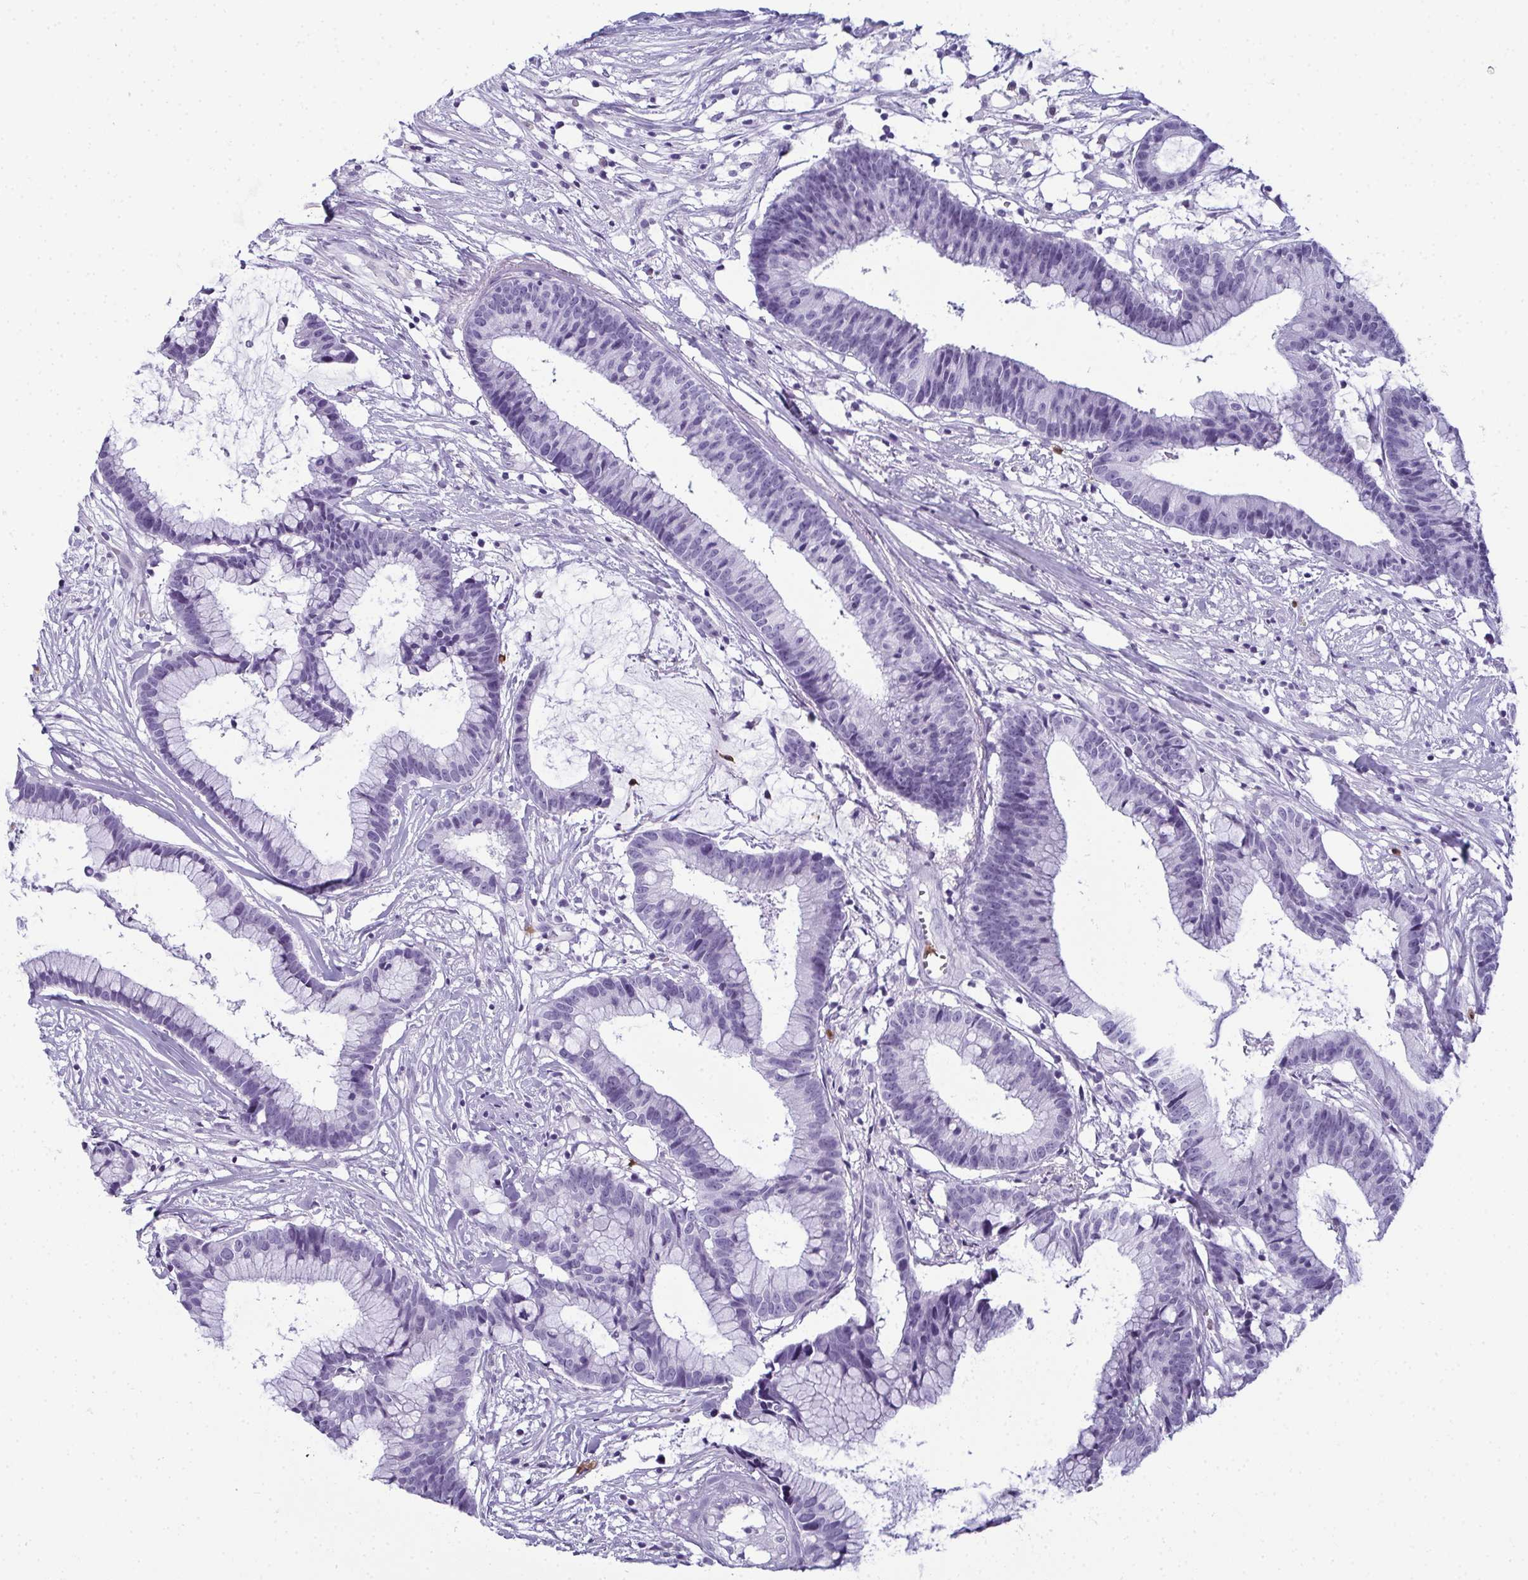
{"staining": {"intensity": "negative", "quantity": "none", "location": "none"}, "tissue": "colorectal cancer", "cell_type": "Tumor cells", "image_type": "cancer", "snomed": [{"axis": "morphology", "description": "Adenocarcinoma, NOS"}, {"axis": "topography", "description": "Colon"}], "caption": "This is an IHC micrograph of human colorectal adenocarcinoma. There is no staining in tumor cells.", "gene": "CDA", "patient": {"sex": "female", "age": 78}}